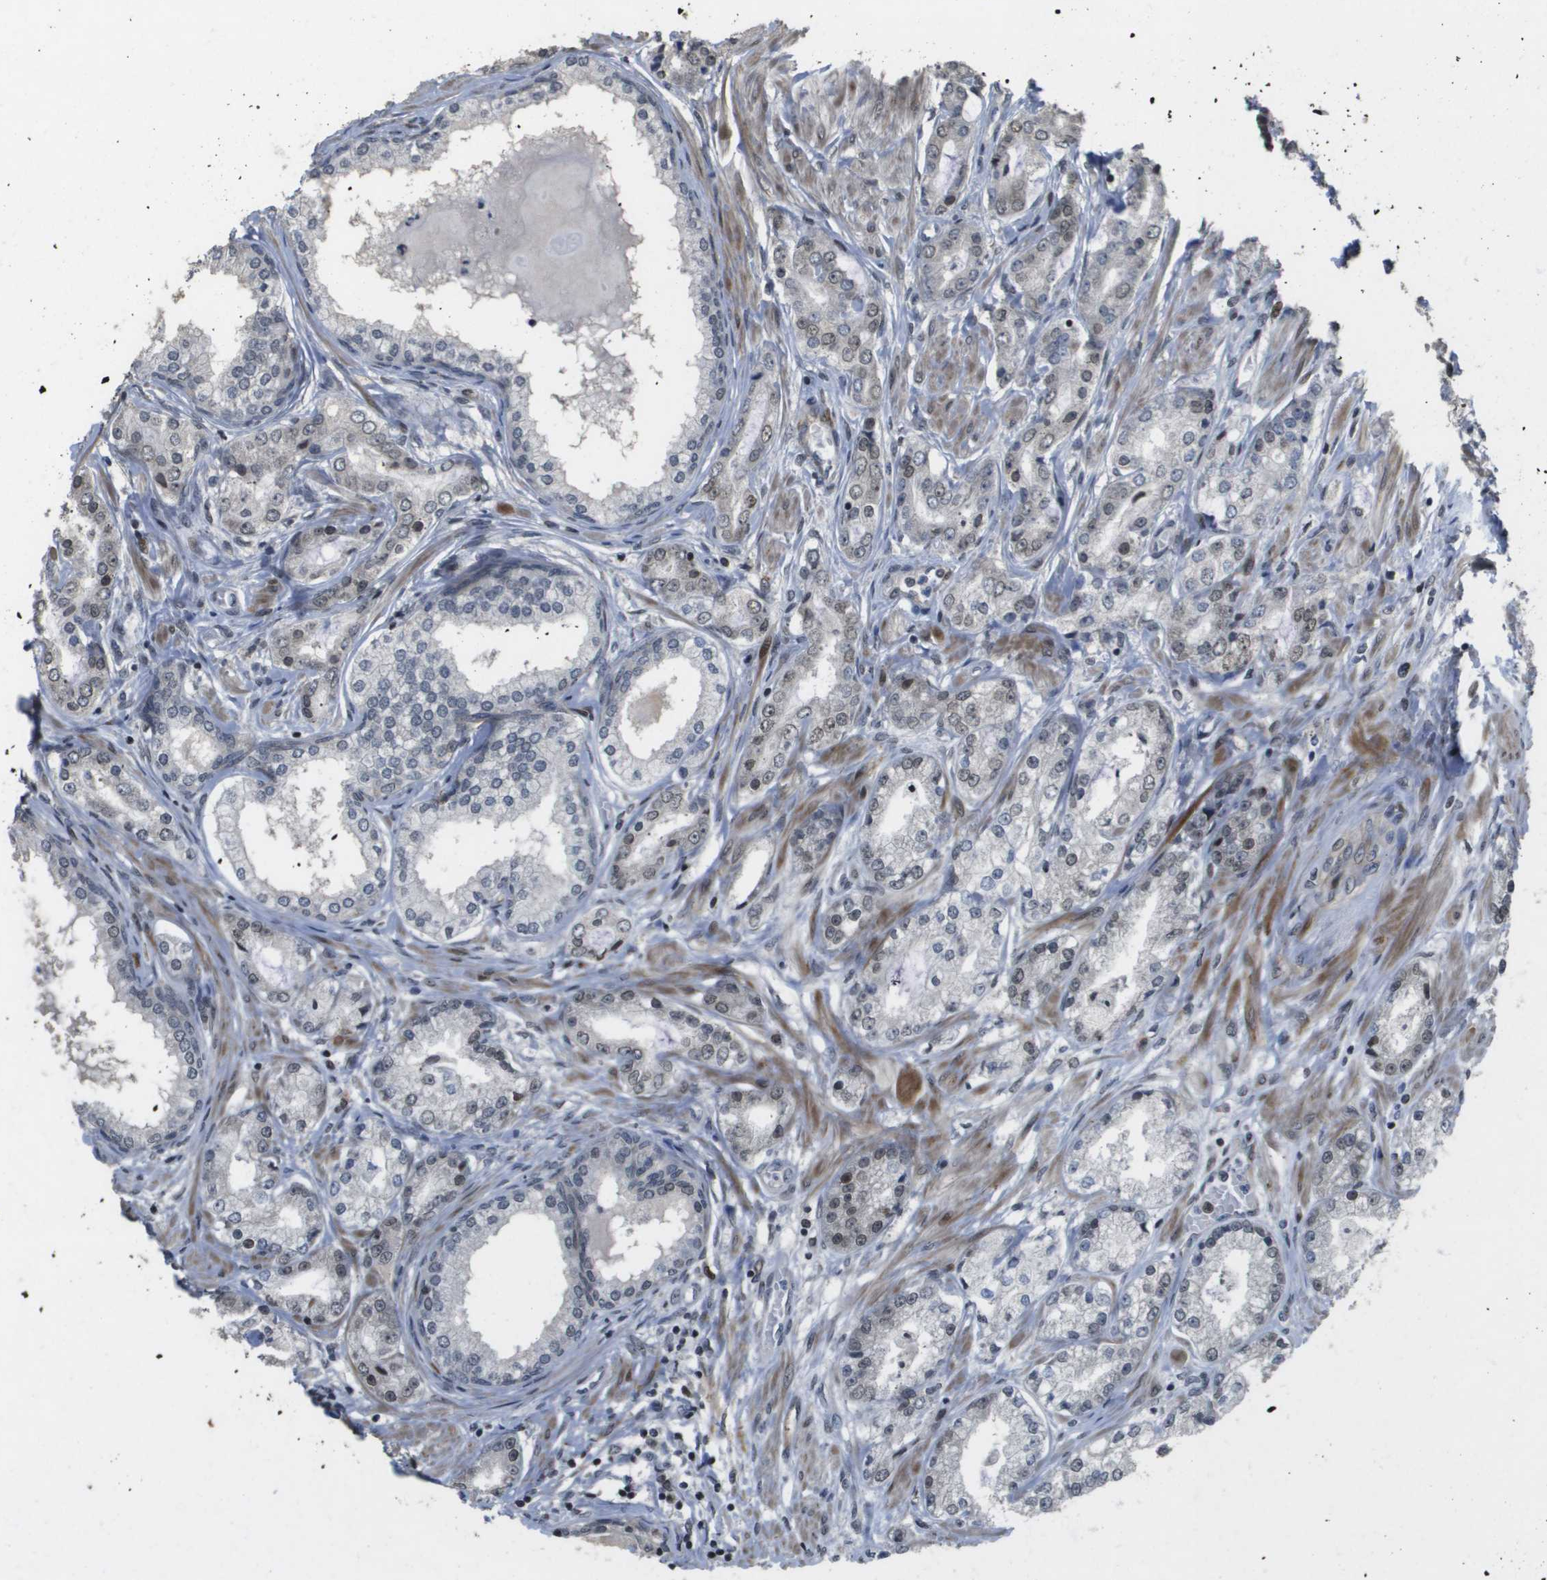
{"staining": {"intensity": "weak", "quantity": "<25%", "location": "nuclear"}, "tissue": "prostate cancer", "cell_type": "Tumor cells", "image_type": "cancer", "snomed": [{"axis": "morphology", "description": "Adenocarcinoma, Low grade"}, {"axis": "topography", "description": "Prostate"}], "caption": "IHC micrograph of neoplastic tissue: human prostate cancer (adenocarcinoma (low-grade)) stained with DAB exhibits no significant protein expression in tumor cells.", "gene": "KAT5", "patient": {"sex": "male", "age": 63}}